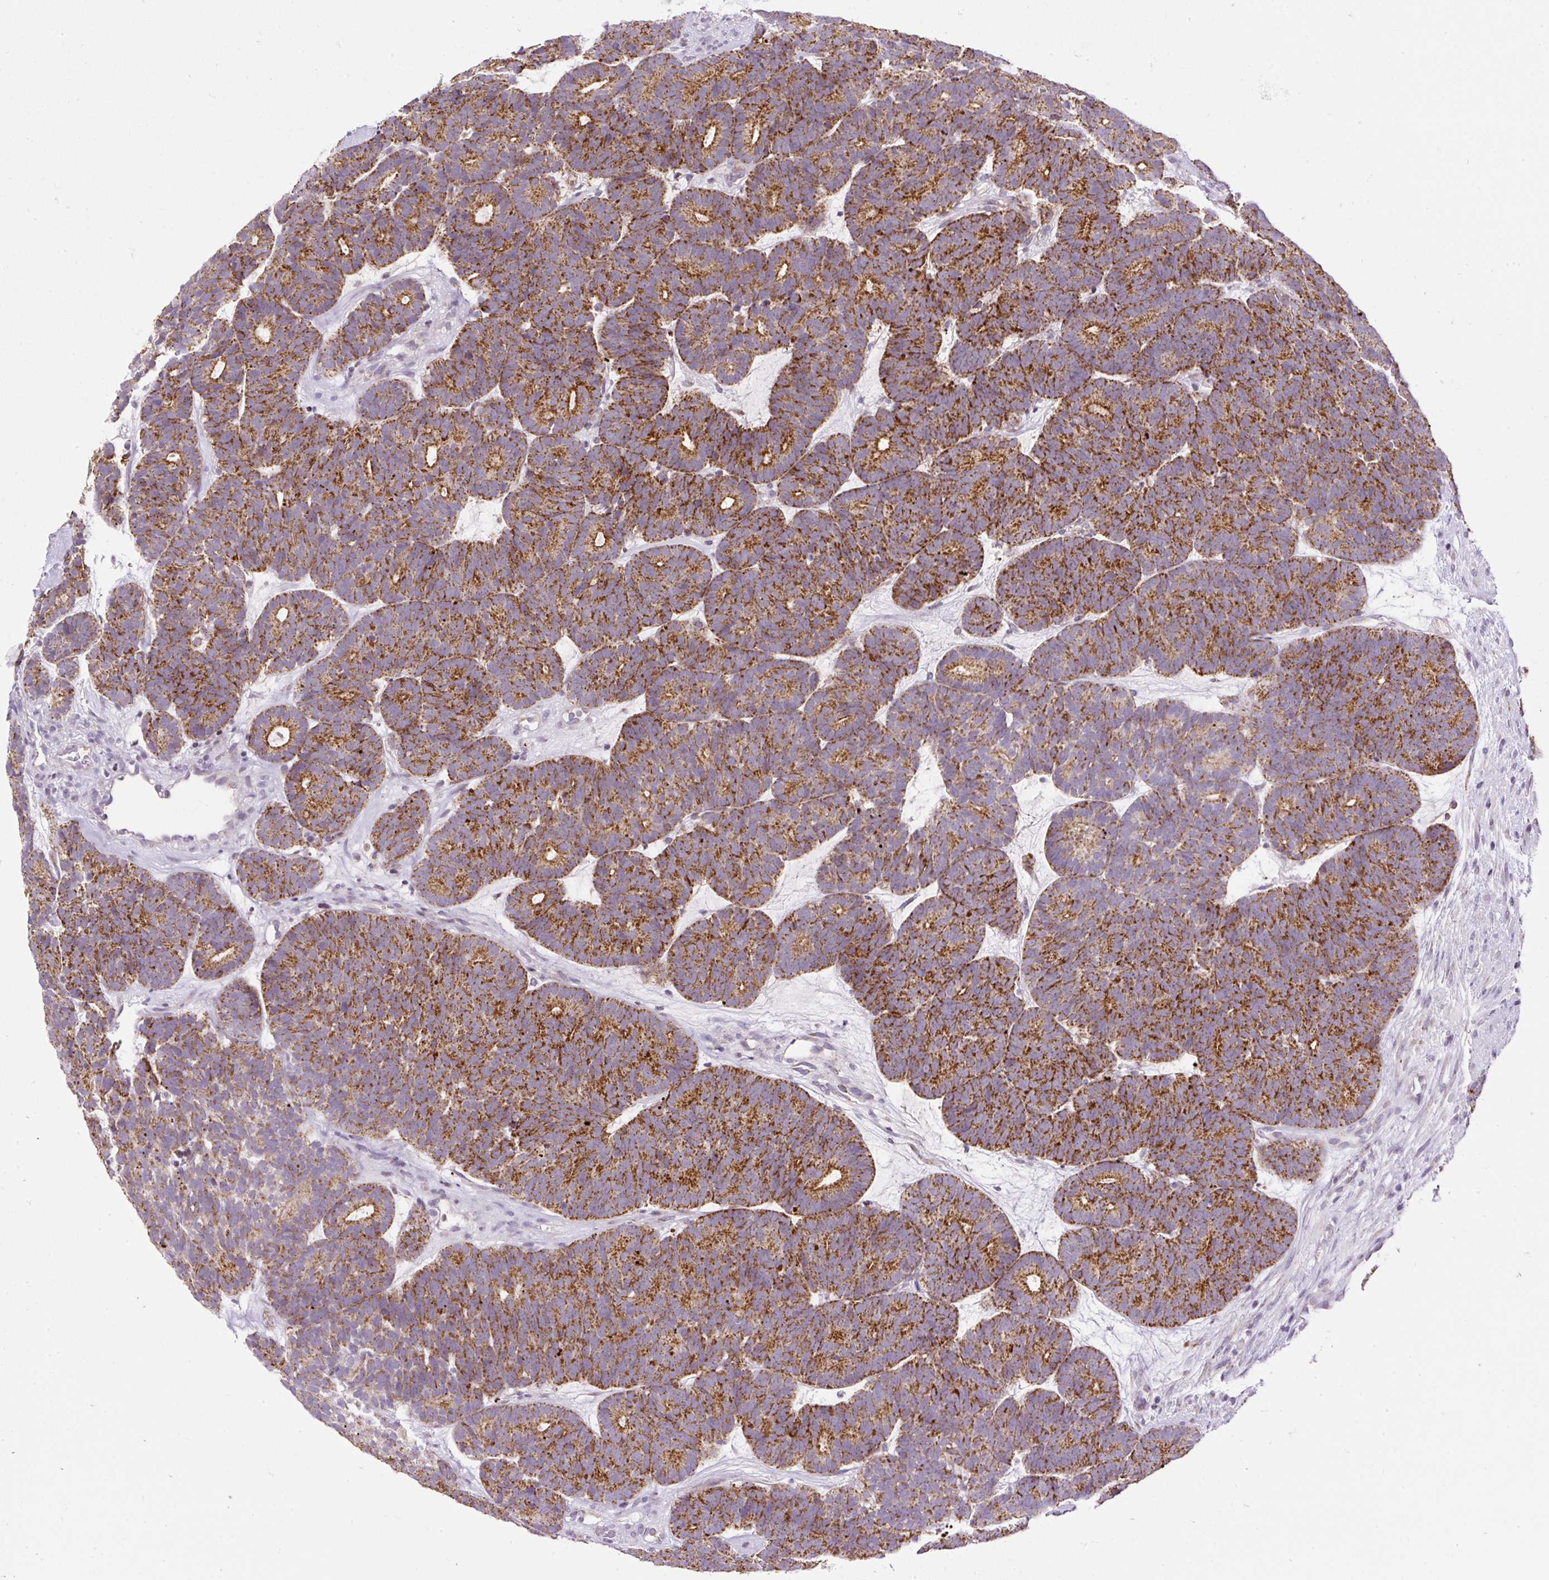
{"staining": {"intensity": "strong", "quantity": ">75%", "location": "cytoplasmic/membranous"}, "tissue": "head and neck cancer", "cell_type": "Tumor cells", "image_type": "cancer", "snomed": [{"axis": "morphology", "description": "Adenocarcinoma, NOS"}, {"axis": "topography", "description": "Head-Neck"}], "caption": "Protein staining demonstrates strong cytoplasmic/membranous staining in approximately >75% of tumor cells in head and neck cancer (adenocarcinoma).", "gene": "FMC1", "patient": {"sex": "female", "age": 81}}